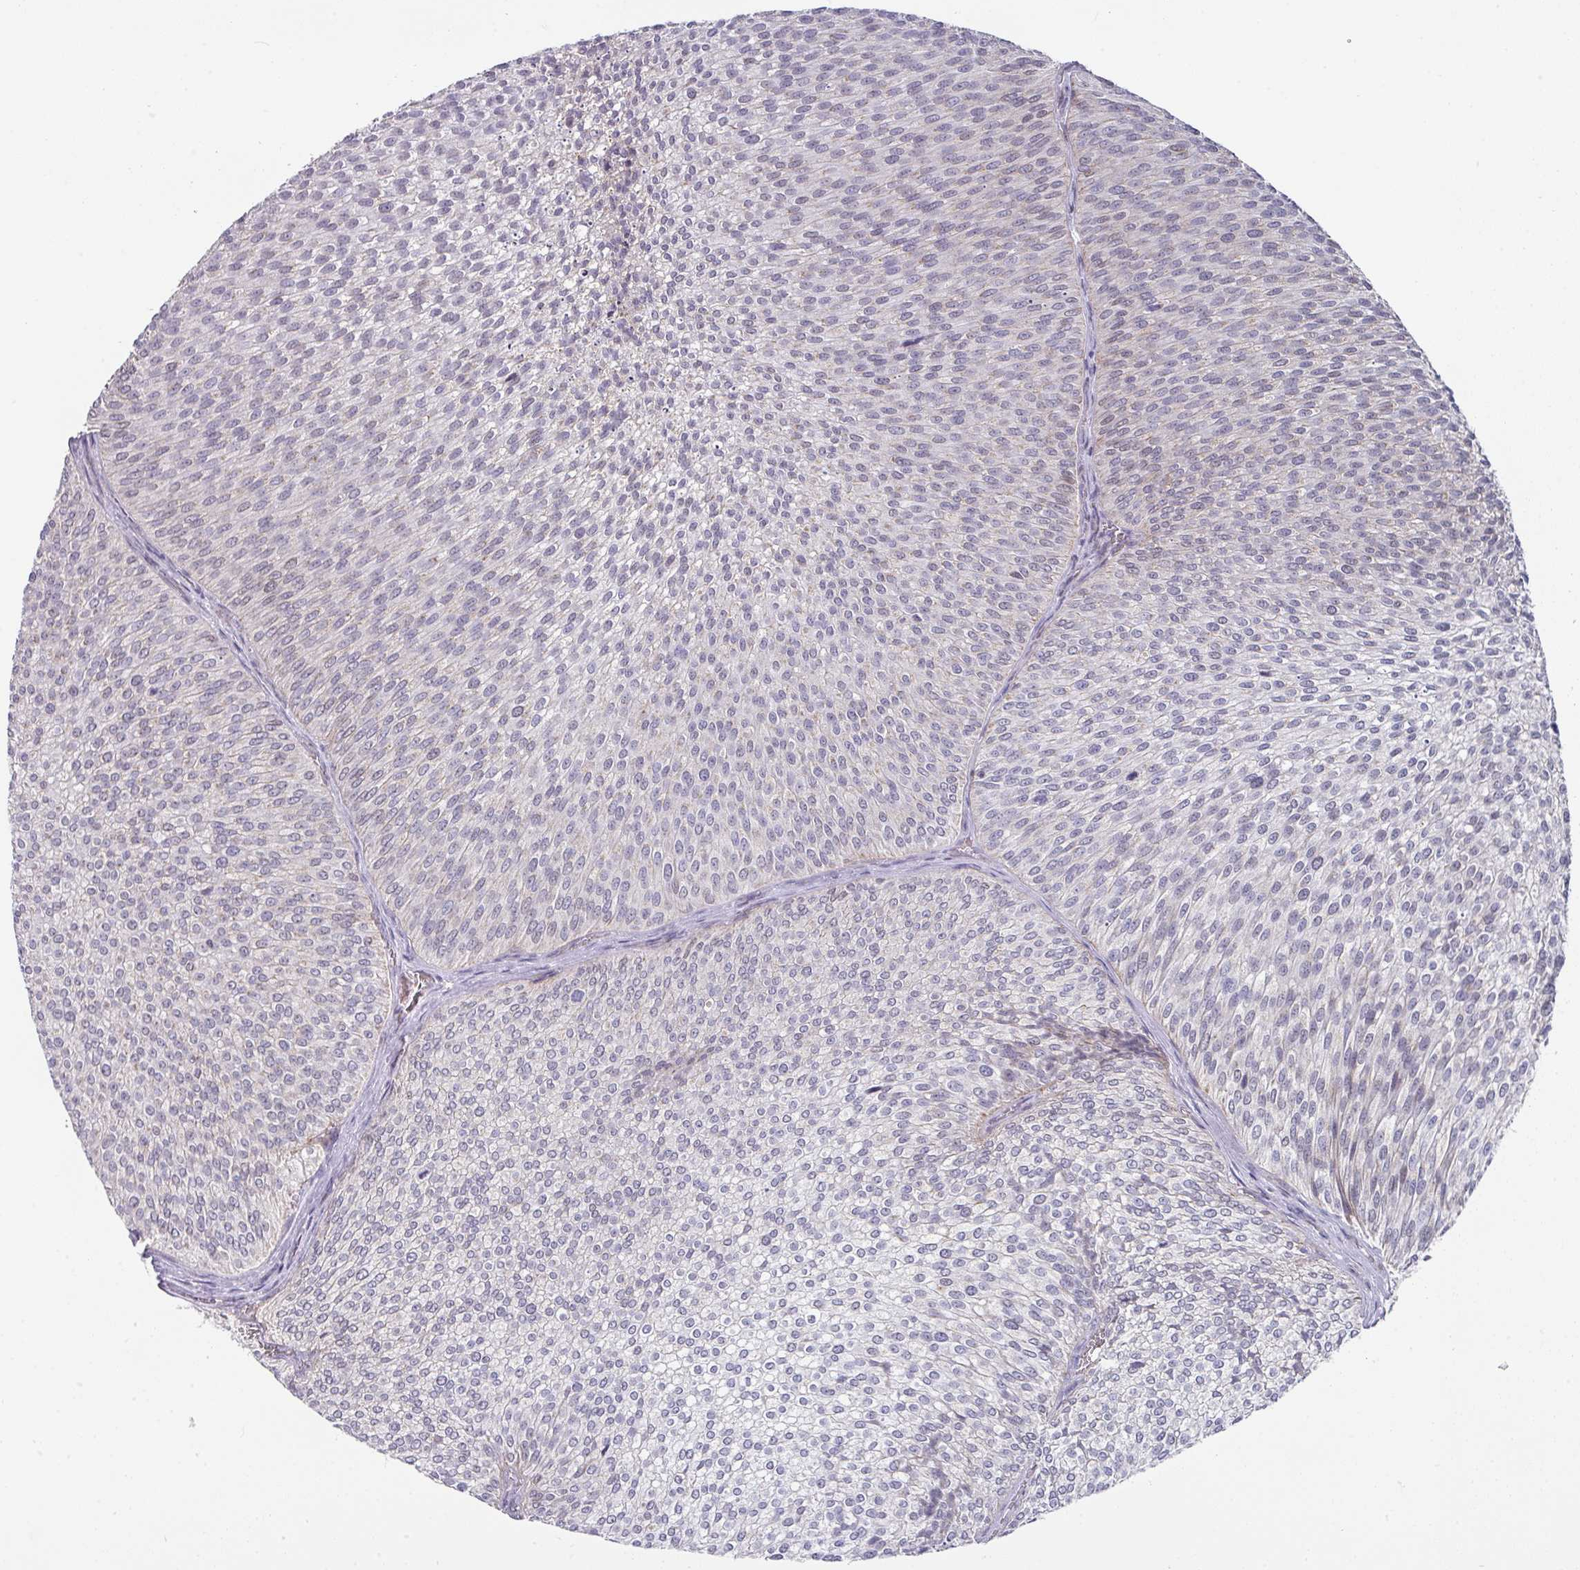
{"staining": {"intensity": "negative", "quantity": "none", "location": "none"}, "tissue": "urothelial cancer", "cell_type": "Tumor cells", "image_type": "cancer", "snomed": [{"axis": "morphology", "description": "Urothelial carcinoma, Low grade"}, {"axis": "topography", "description": "Urinary bladder"}], "caption": "The image displays no significant staining in tumor cells of urothelial cancer.", "gene": "CBX7", "patient": {"sex": "male", "age": 91}}